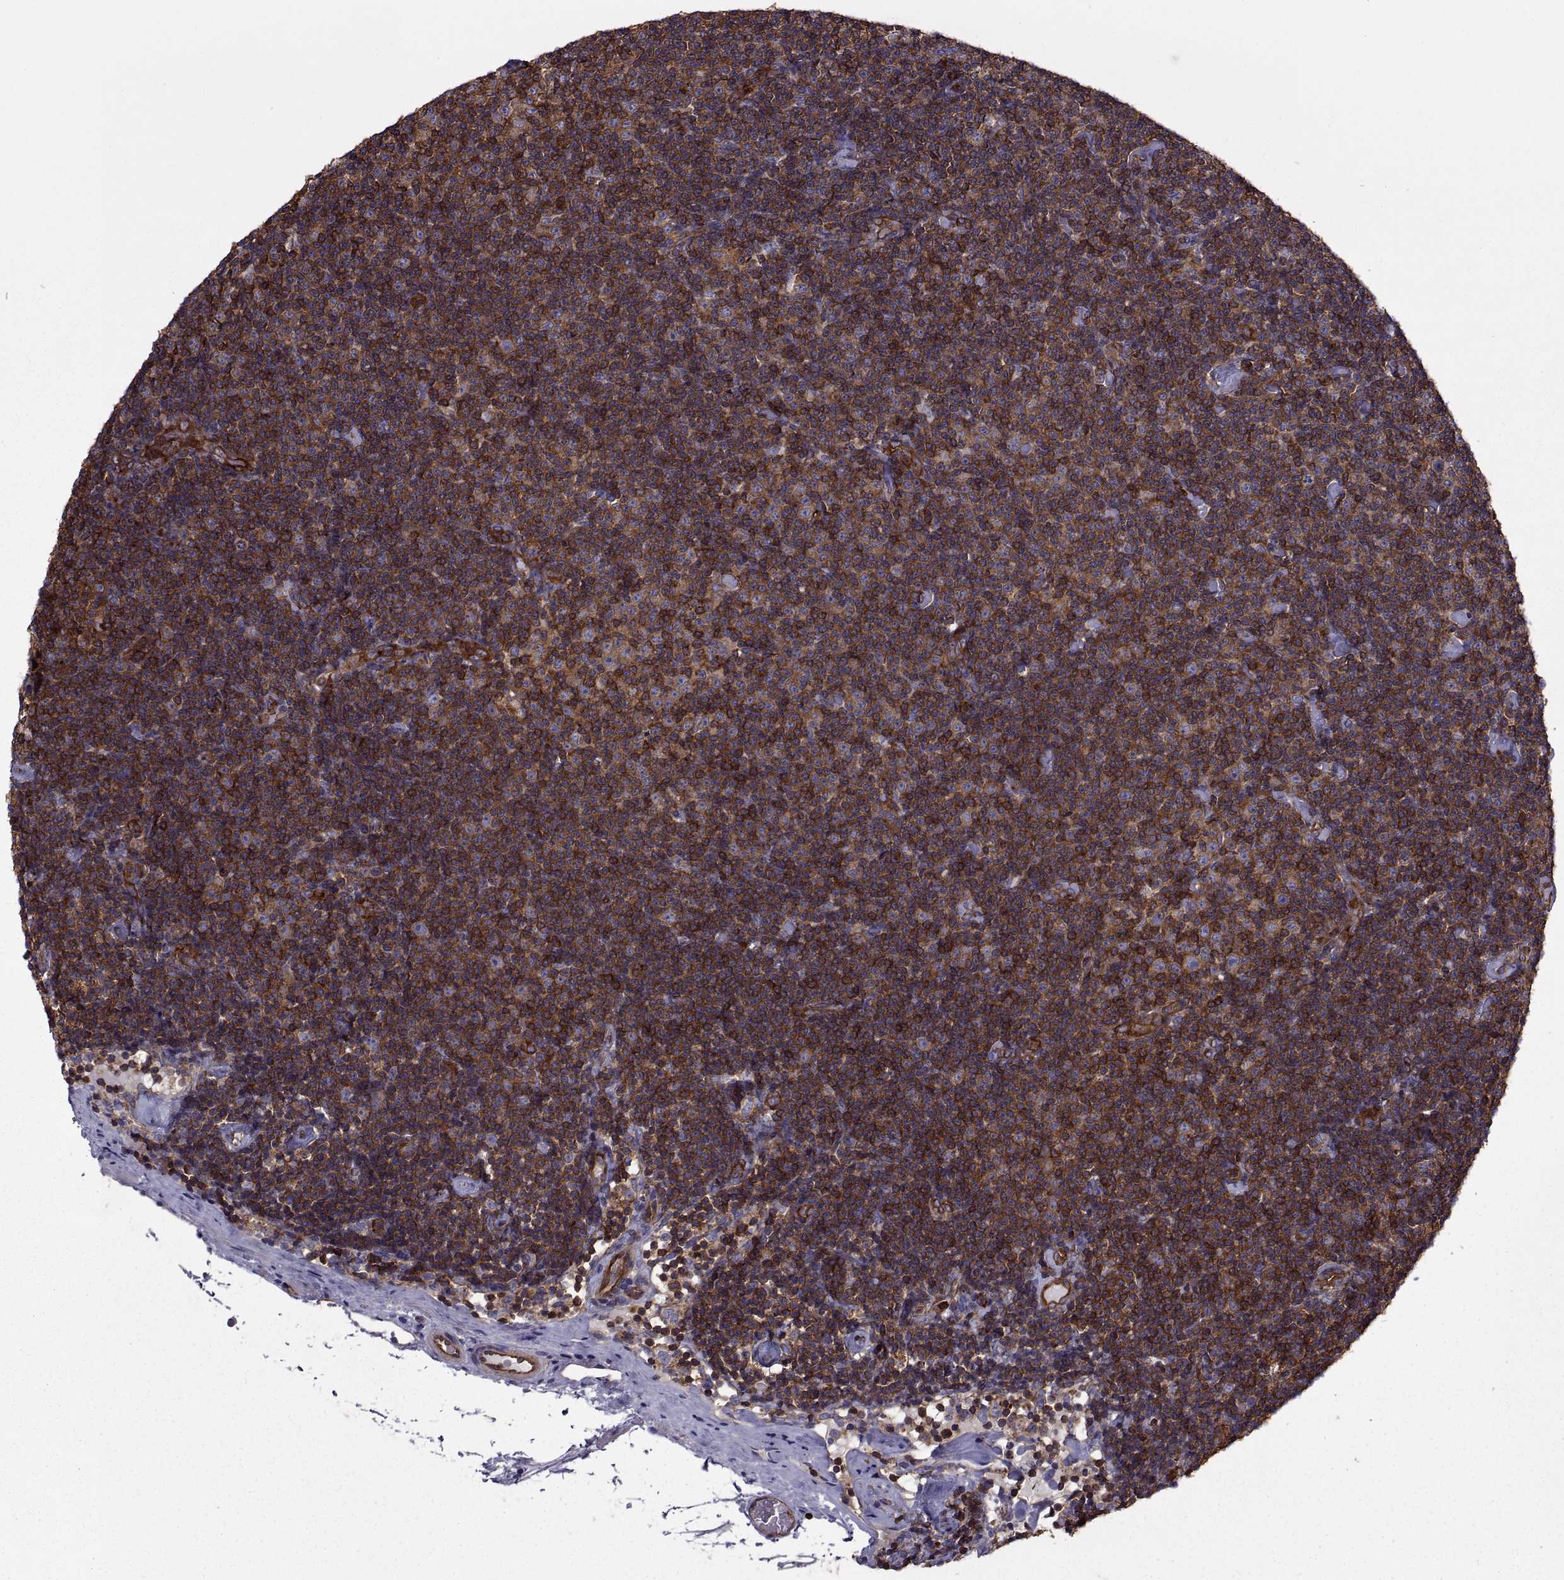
{"staining": {"intensity": "strong", "quantity": ">75%", "location": "cytoplasmic/membranous"}, "tissue": "lymphoma", "cell_type": "Tumor cells", "image_type": "cancer", "snomed": [{"axis": "morphology", "description": "Malignant lymphoma, non-Hodgkin's type, Low grade"}, {"axis": "topography", "description": "Lymph node"}], "caption": "Immunohistochemistry (IHC) (DAB (3,3'-diaminobenzidine)) staining of lymphoma demonstrates strong cytoplasmic/membranous protein staining in approximately >75% of tumor cells.", "gene": "MYH9", "patient": {"sex": "male", "age": 81}}